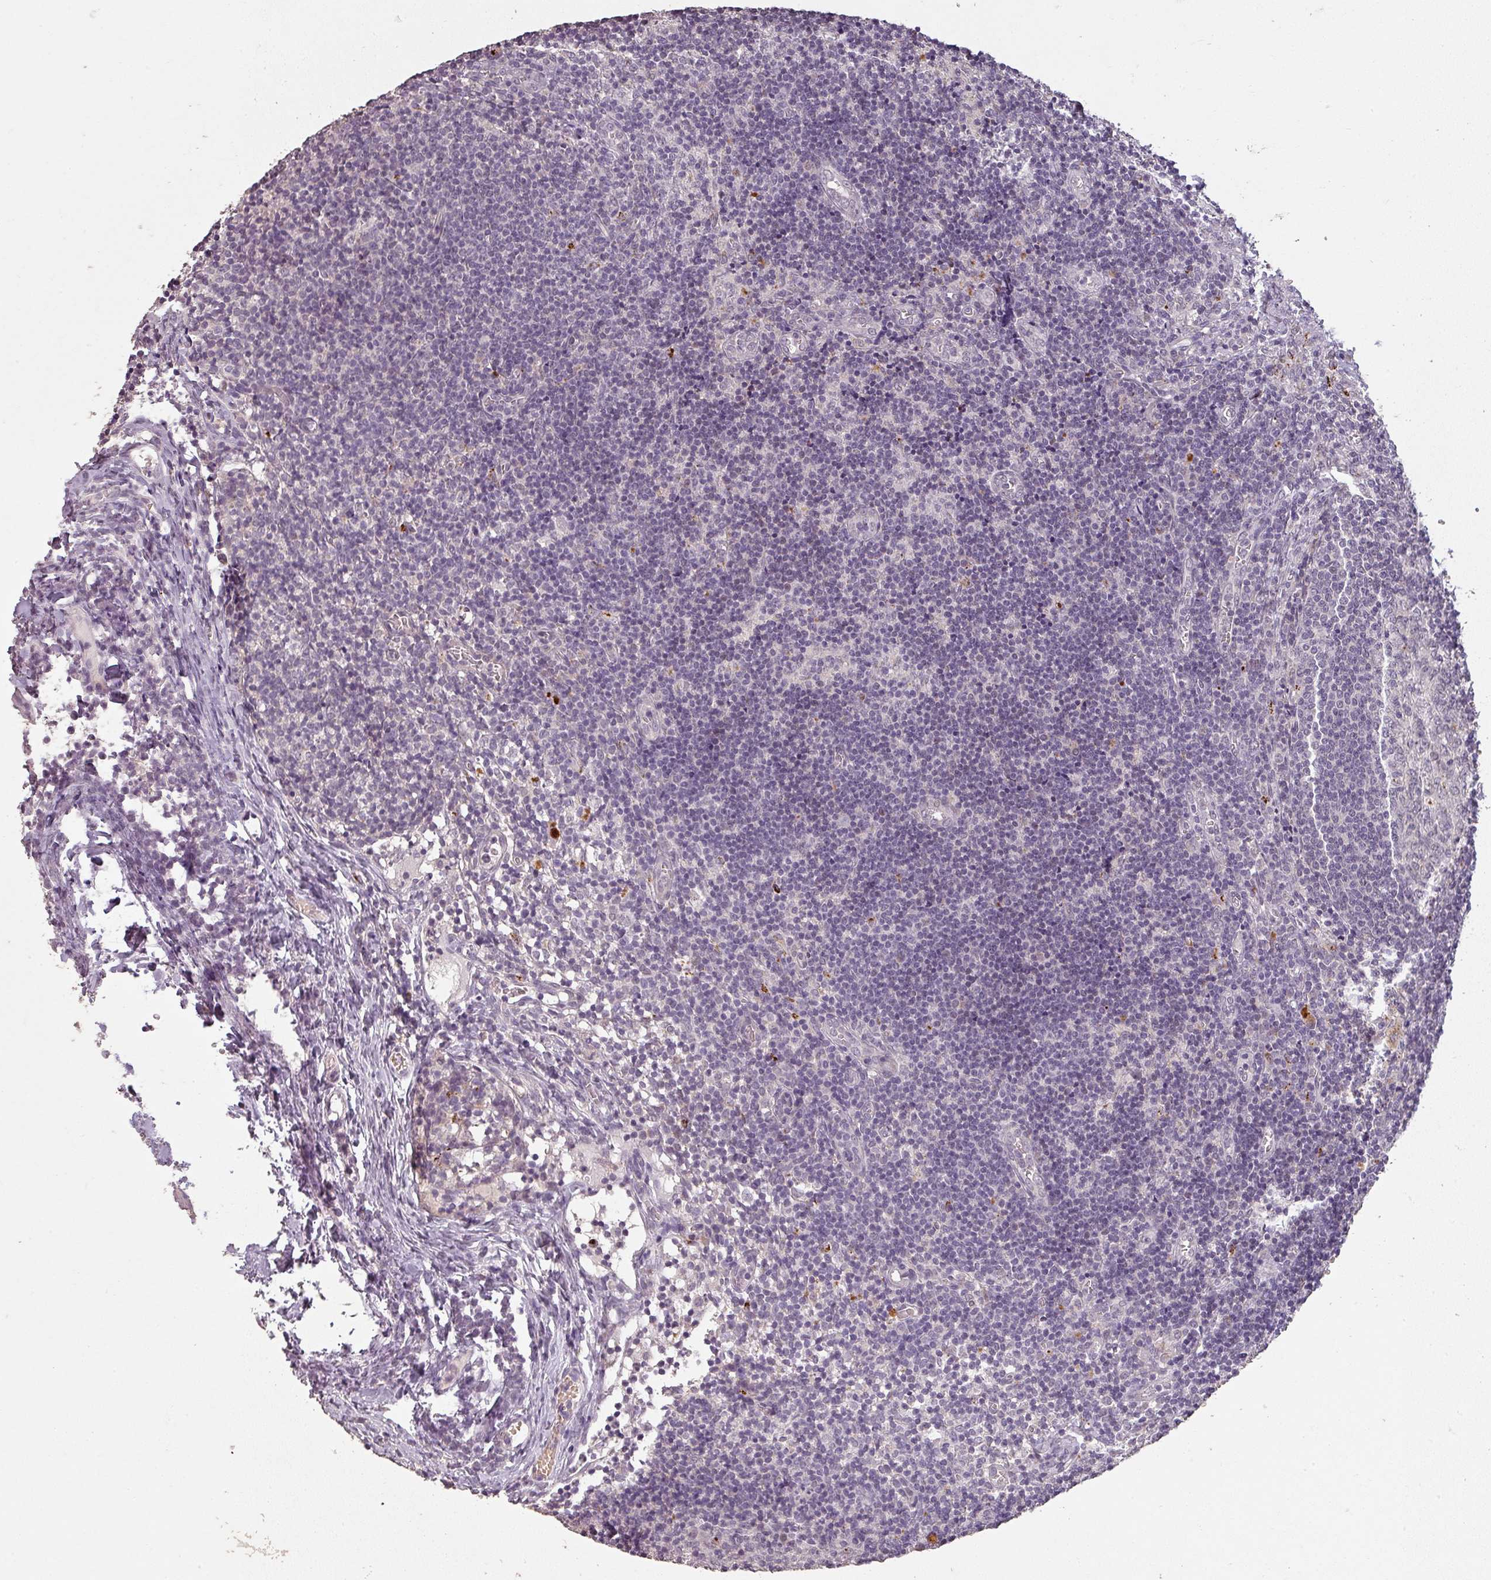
{"staining": {"intensity": "negative", "quantity": "none", "location": "none"}, "tissue": "lymph node", "cell_type": "Germinal center cells", "image_type": "normal", "snomed": [{"axis": "morphology", "description": "Normal tissue, NOS"}, {"axis": "topography", "description": "Lymph node"}], "caption": "Lymph node stained for a protein using IHC shows no expression germinal center cells.", "gene": "LYPLA1", "patient": {"sex": "female", "age": 37}}